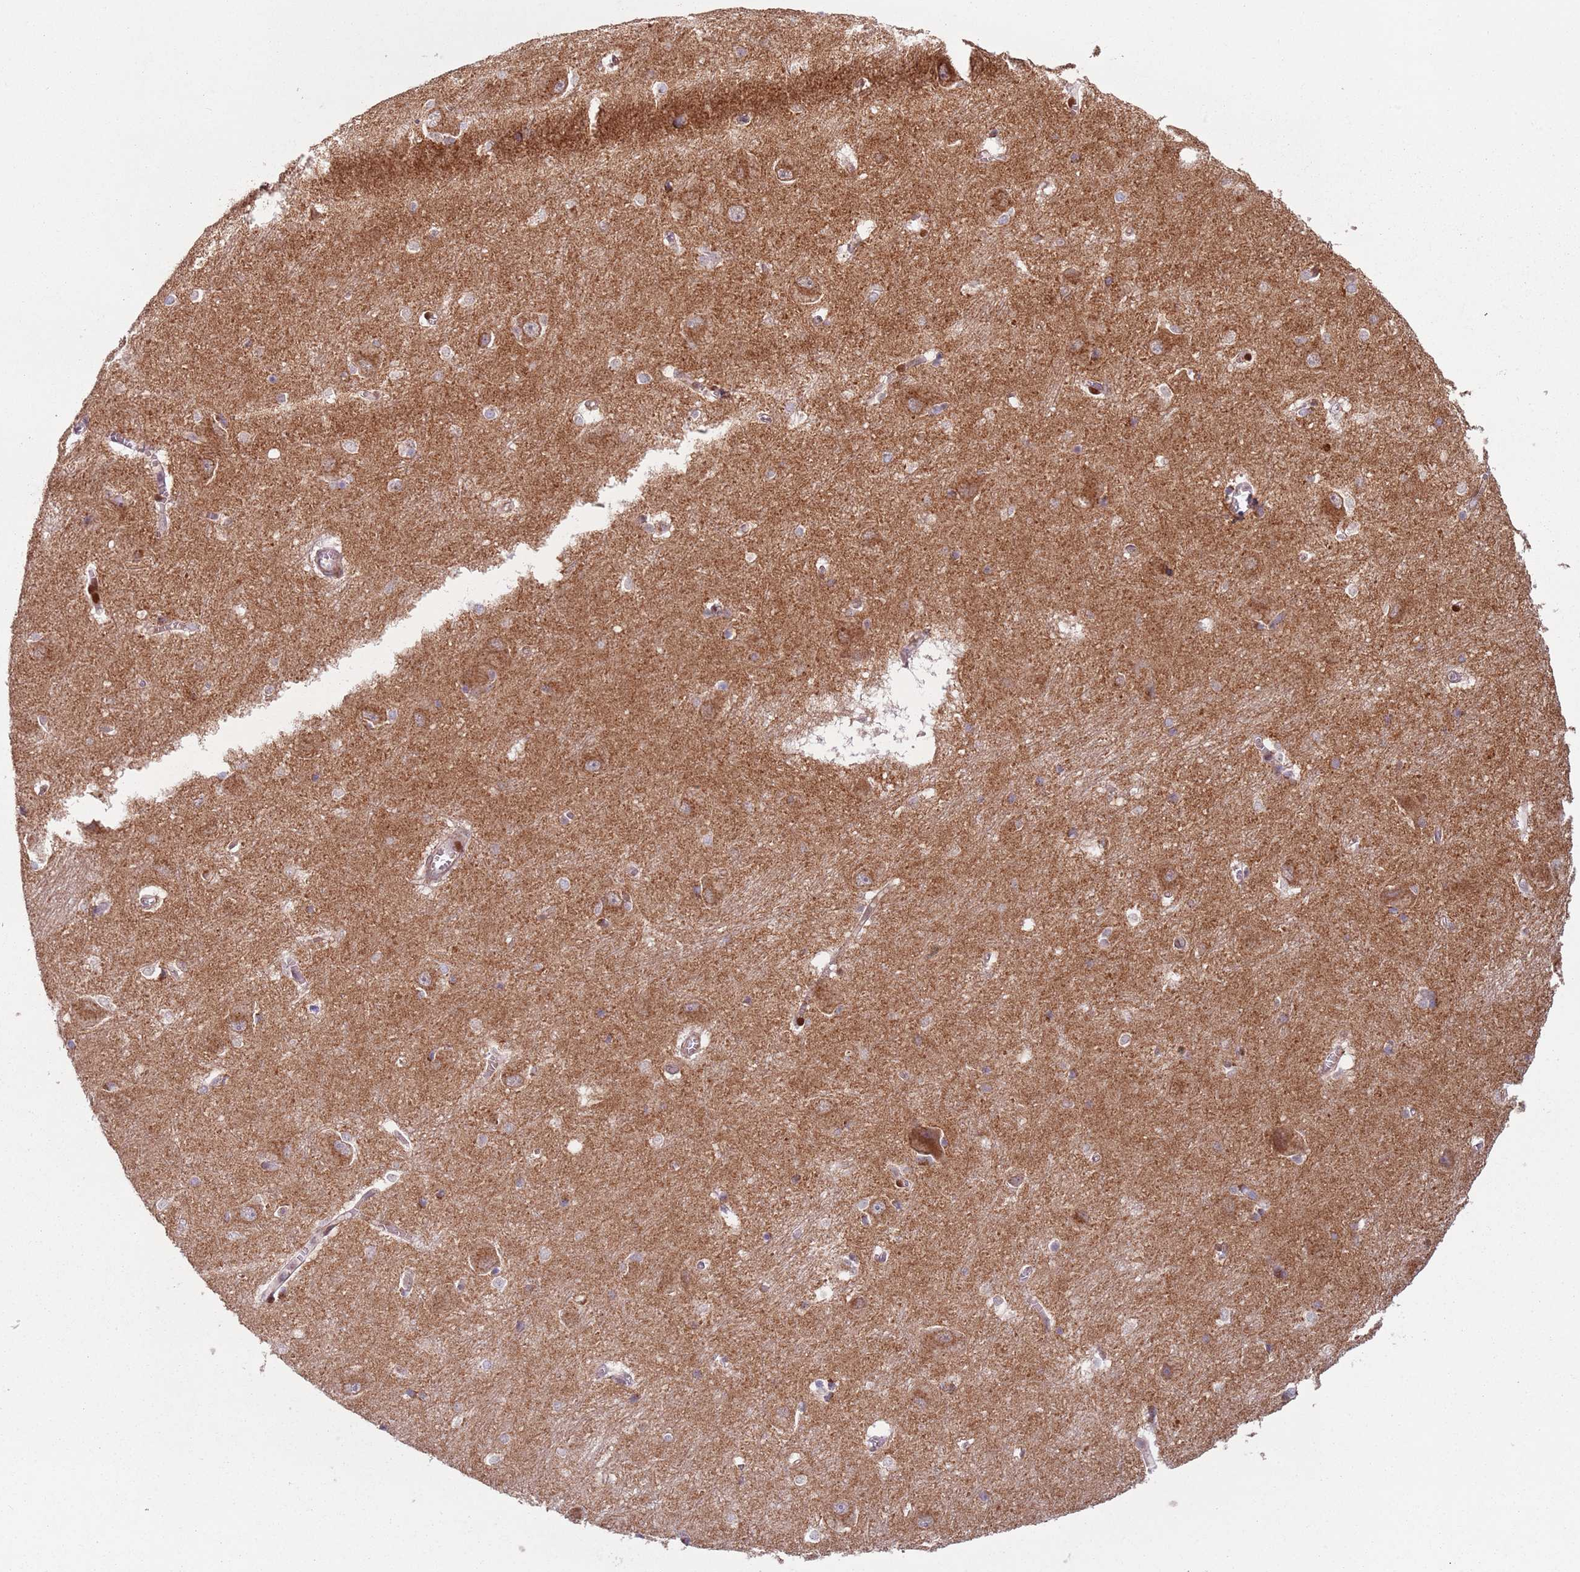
{"staining": {"intensity": "moderate", "quantity": "<25%", "location": "nuclear"}, "tissue": "caudate", "cell_type": "Glial cells", "image_type": "normal", "snomed": [{"axis": "morphology", "description": "Normal tissue, NOS"}, {"axis": "topography", "description": "Lateral ventricle wall"}], "caption": "Protein staining exhibits moderate nuclear expression in approximately <25% of glial cells in normal caudate. (DAB IHC with brightfield microscopy, high magnification).", "gene": "HNRNPLL", "patient": {"sex": "male", "age": 37}}